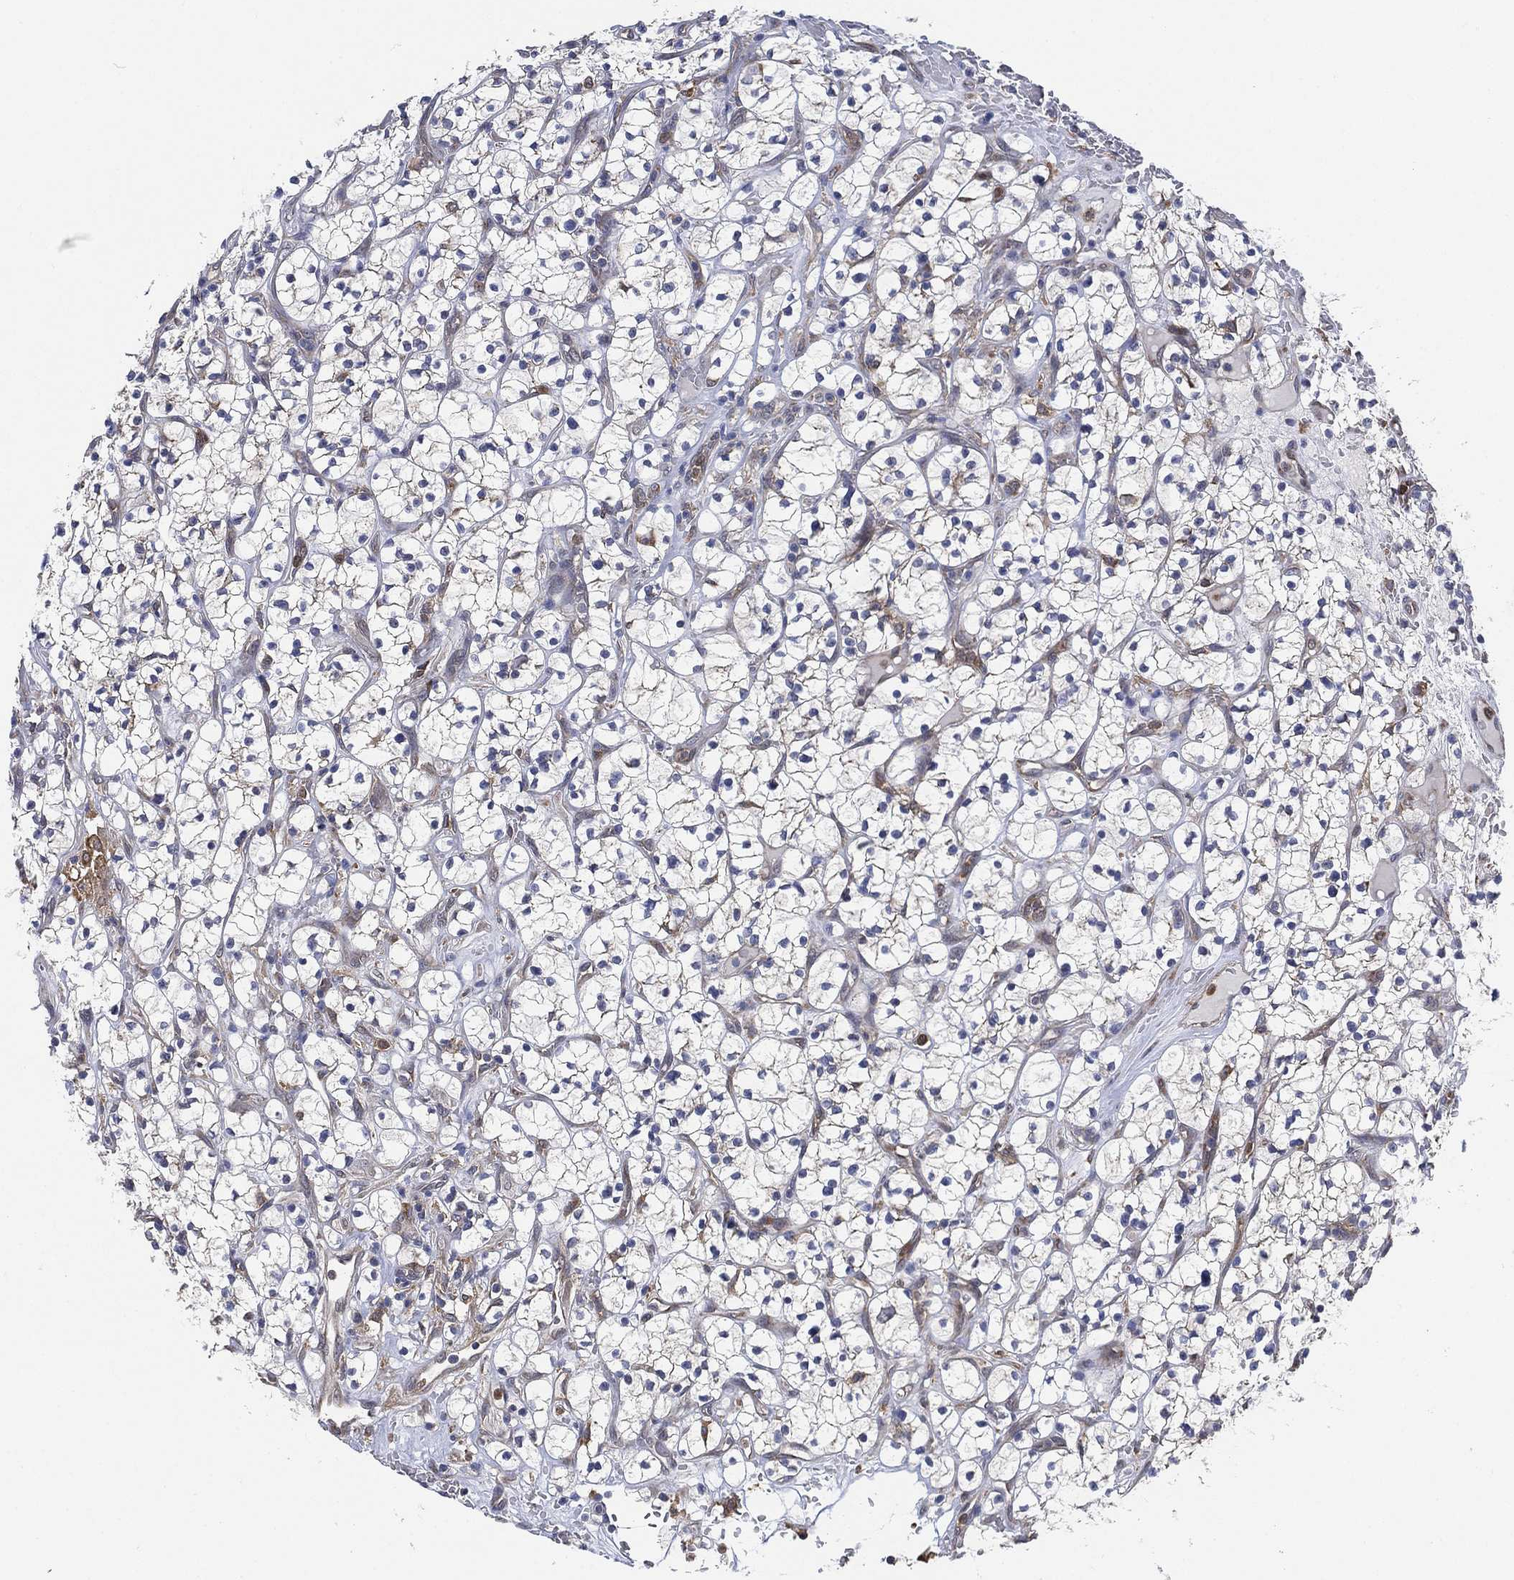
{"staining": {"intensity": "negative", "quantity": "none", "location": "none"}, "tissue": "renal cancer", "cell_type": "Tumor cells", "image_type": "cancer", "snomed": [{"axis": "morphology", "description": "Adenocarcinoma, NOS"}, {"axis": "topography", "description": "Kidney"}], "caption": "The micrograph reveals no staining of tumor cells in adenocarcinoma (renal). The staining was performed using DAB (3,3'-diaminobenzidine) to visualize the protein expression in brown, while the nuclei were stained in blue with hematoxylin (Magnification: 20x).", "gene": "FES", "patient": {"sex": "female", "age": 64}}